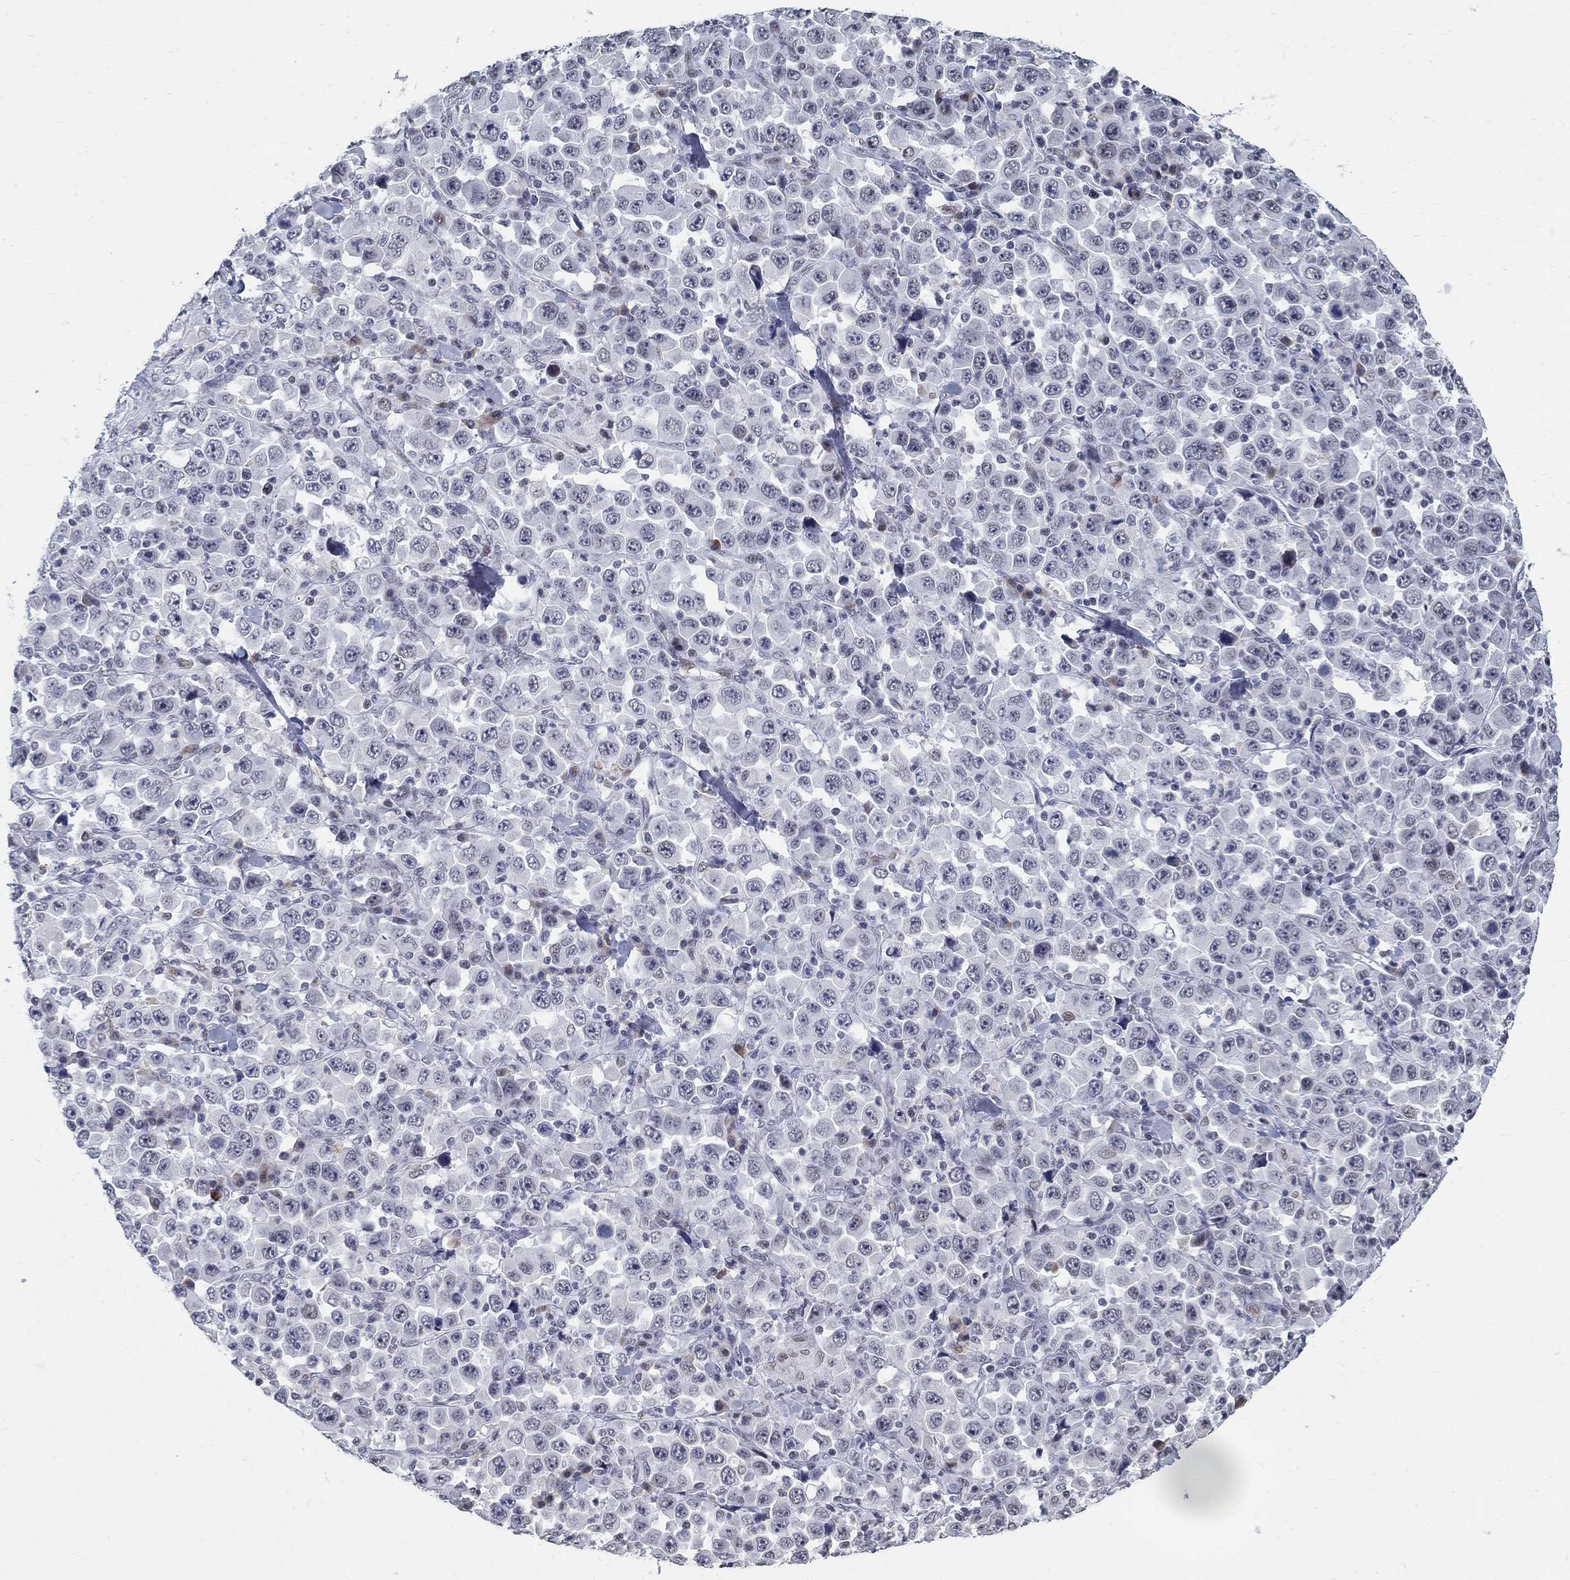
{"staining": {"intensity": "negative", "quantity": "none", "location": "none"}, "tissue": "stomach cancer", "cell_type": "Tumor cells", "image_type": "cancer", "snomed": [{"axis": "morphology", "description": "Normal tissue, NOS"}, {"axis": "morphology", "description": "Adenocarcinoma, NOS"}, {"axis": "topography", "description": "Stomach, upper"}, {"axis": "topography", "description": "Stomach"}], "caption": "Tumor cells show no significant positivity in stomach cancer.", "gene": "BHLHE22", "patient": {"sex": "male", "age": 59}}